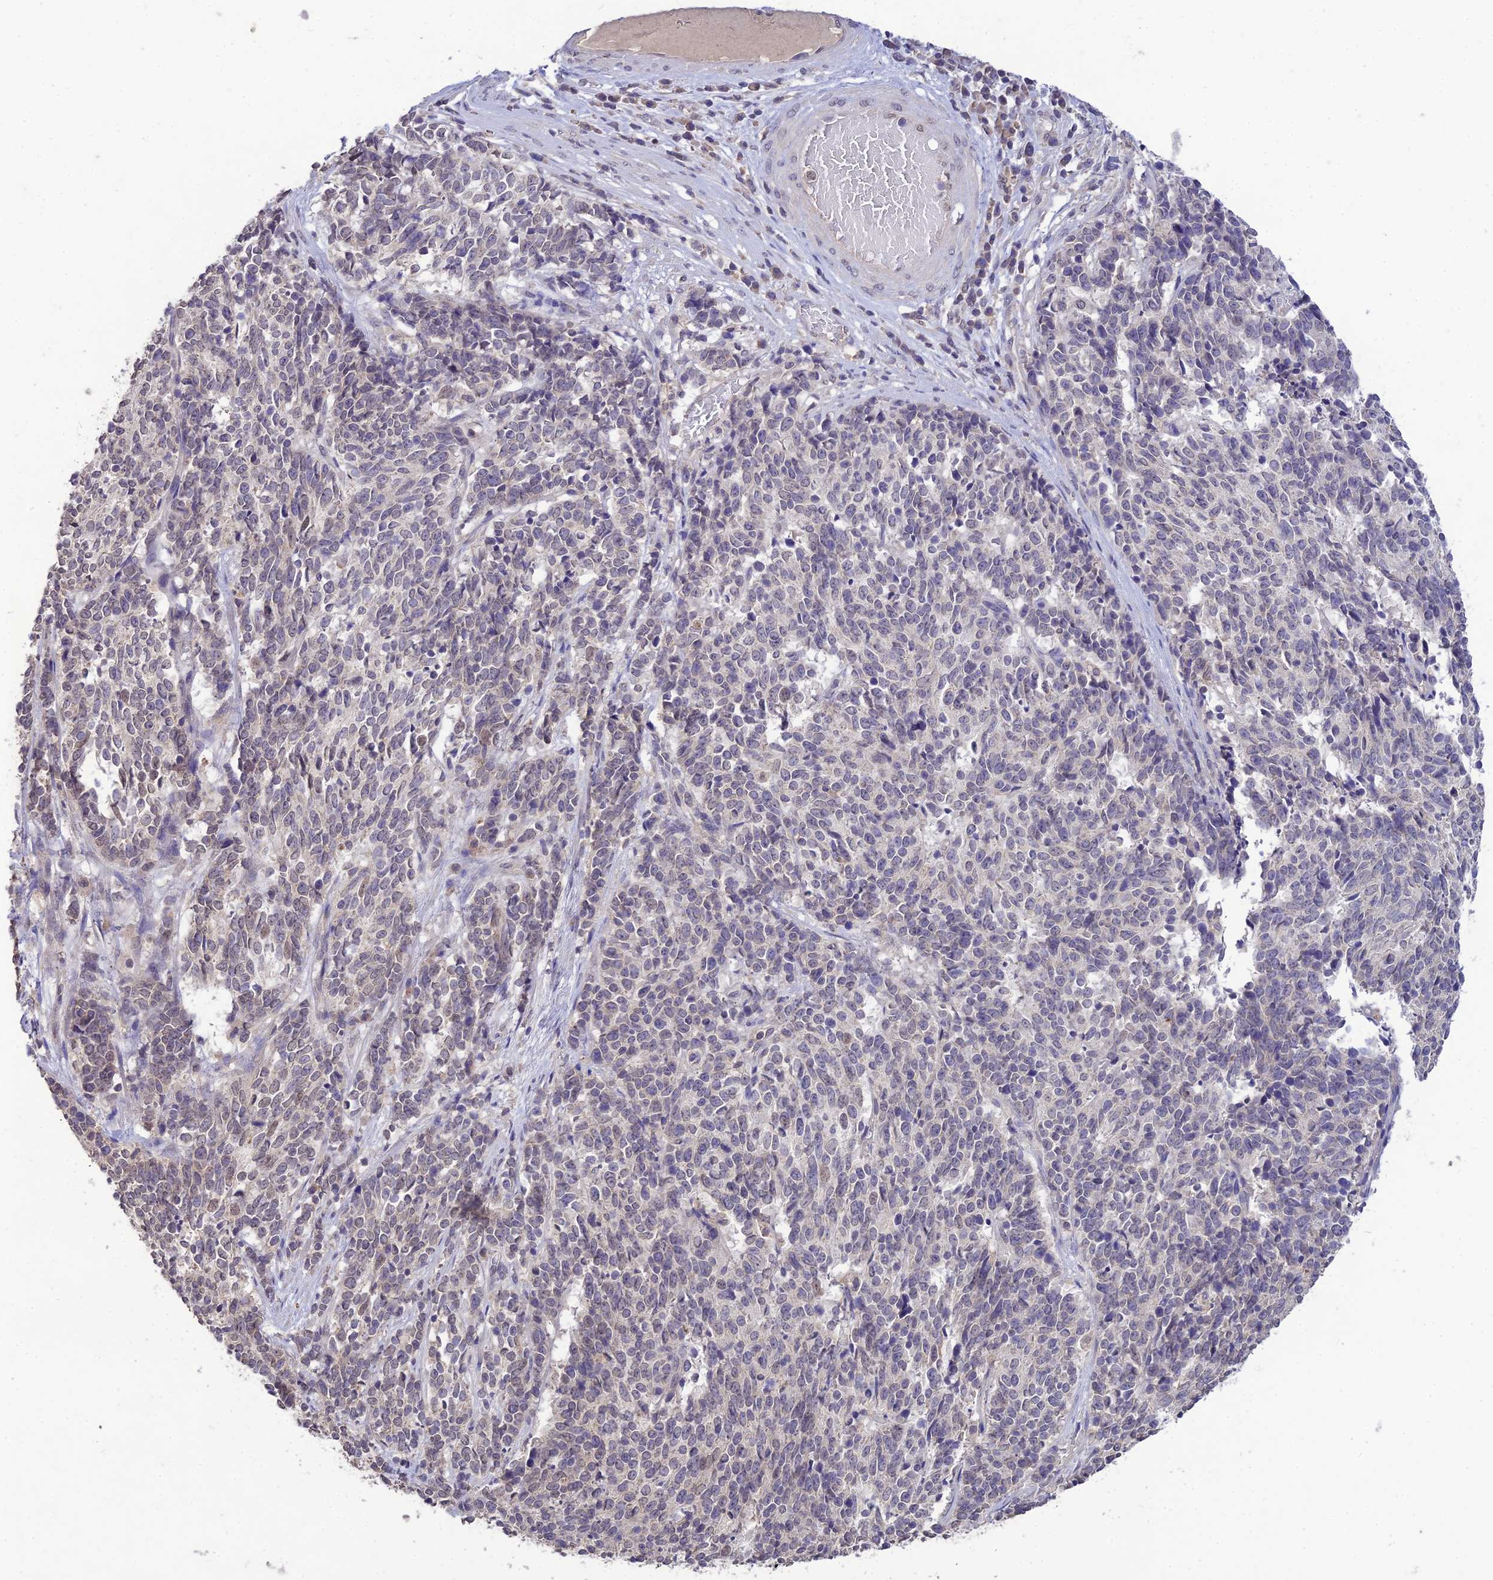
{"staining": {"intensity": "weak", "quantity": "<25%", "location": "nuclear"}, "tissue": "cervical cancer", "cell_type": "Tumor cells", "image_type": "cancer", "snomed": [{"axis": "morphology", "description": "Squamous cell carcinoma, NOS"}, {"axis": "topography", "description": "Cervix"}], "caption": "Cervical cancer was stained to show a protein in brown. There is no significant expression in tumor cells.", "gene": "PGK1", "patient": {"sex": "female", "age": 29}}